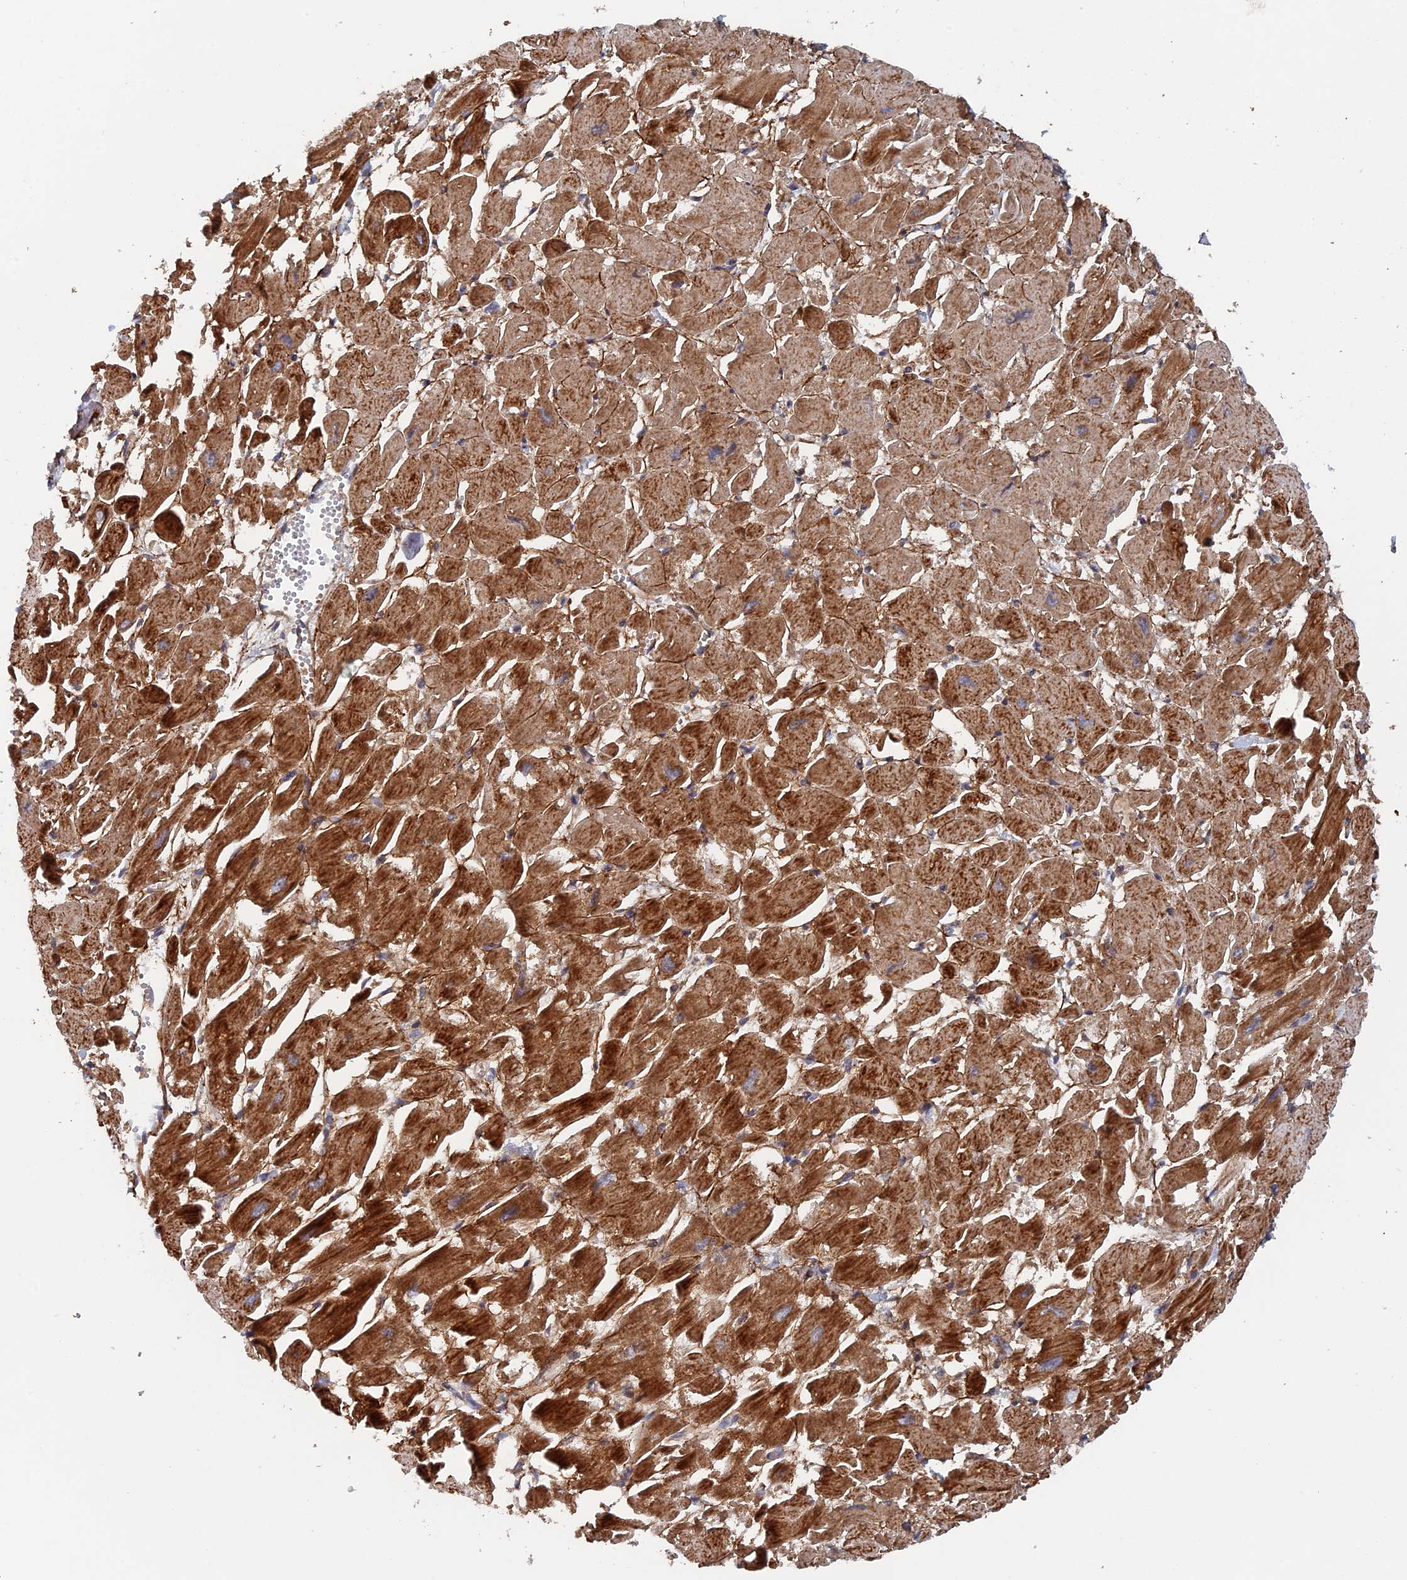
{"staining": {"intensity": "strong", "quantity": ">75%", "location": "cytoplasmic/membranous"}, "tissue": "heart muscle", "cell_type": "Cardiomyocytes", "image_type": "normal", "snomed": [{"axis": "morphology", "description": "Normal tissue, NOS"}, {"axis": "topography", "description": "Heart"}], "caption": "This micrograph displays benign heart muscle stained with immunohistochemistry (IHC) to label a protein in brown. The cytoplasmic/membranous of cardiomyocytes show strong positivity for the protein. Nuclei are counter-stained blue.", "gene": "TMEM196", "patient": {"sex": "male", "age": 54}}